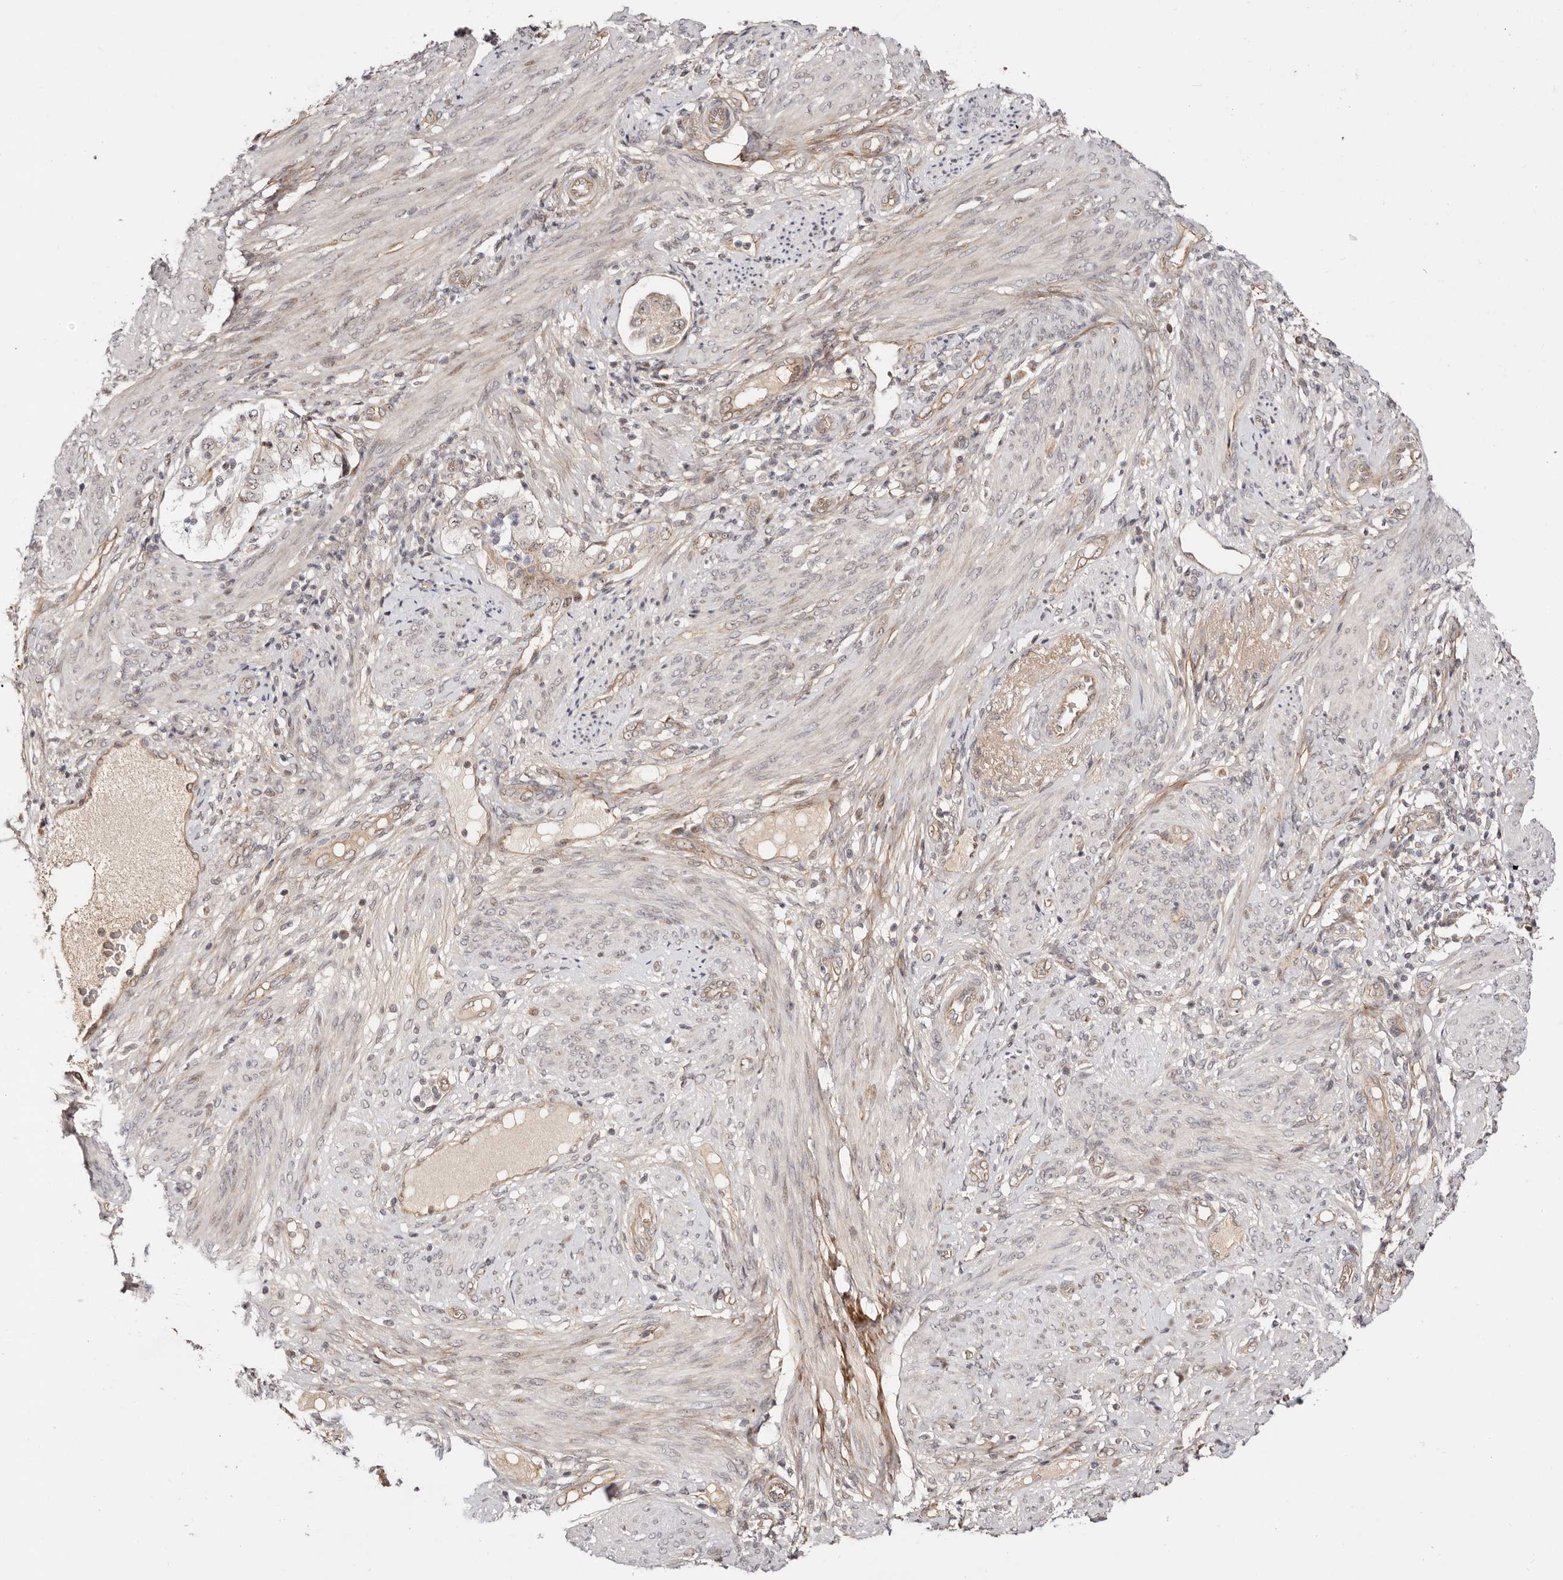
{"staining": {"intensity": "negative", "quantity": "none", "location": "none"}, "tissue": "endometrial cancer", "cell_type": "Tumor cells", "image_type": "cancer", "snomed": [{"axis": "morphology", "description": "Adenocarcinoma, NOS"}, {"axis": "topography", "description": "Endometrium"}], "caption": "High power microscopy image of an immunohistochemistry micrograph of endometrial cancer, revealing no significant expression in tumor cells.", "gene": "WRN", "patient": {"sex": "female", "age": 85}}